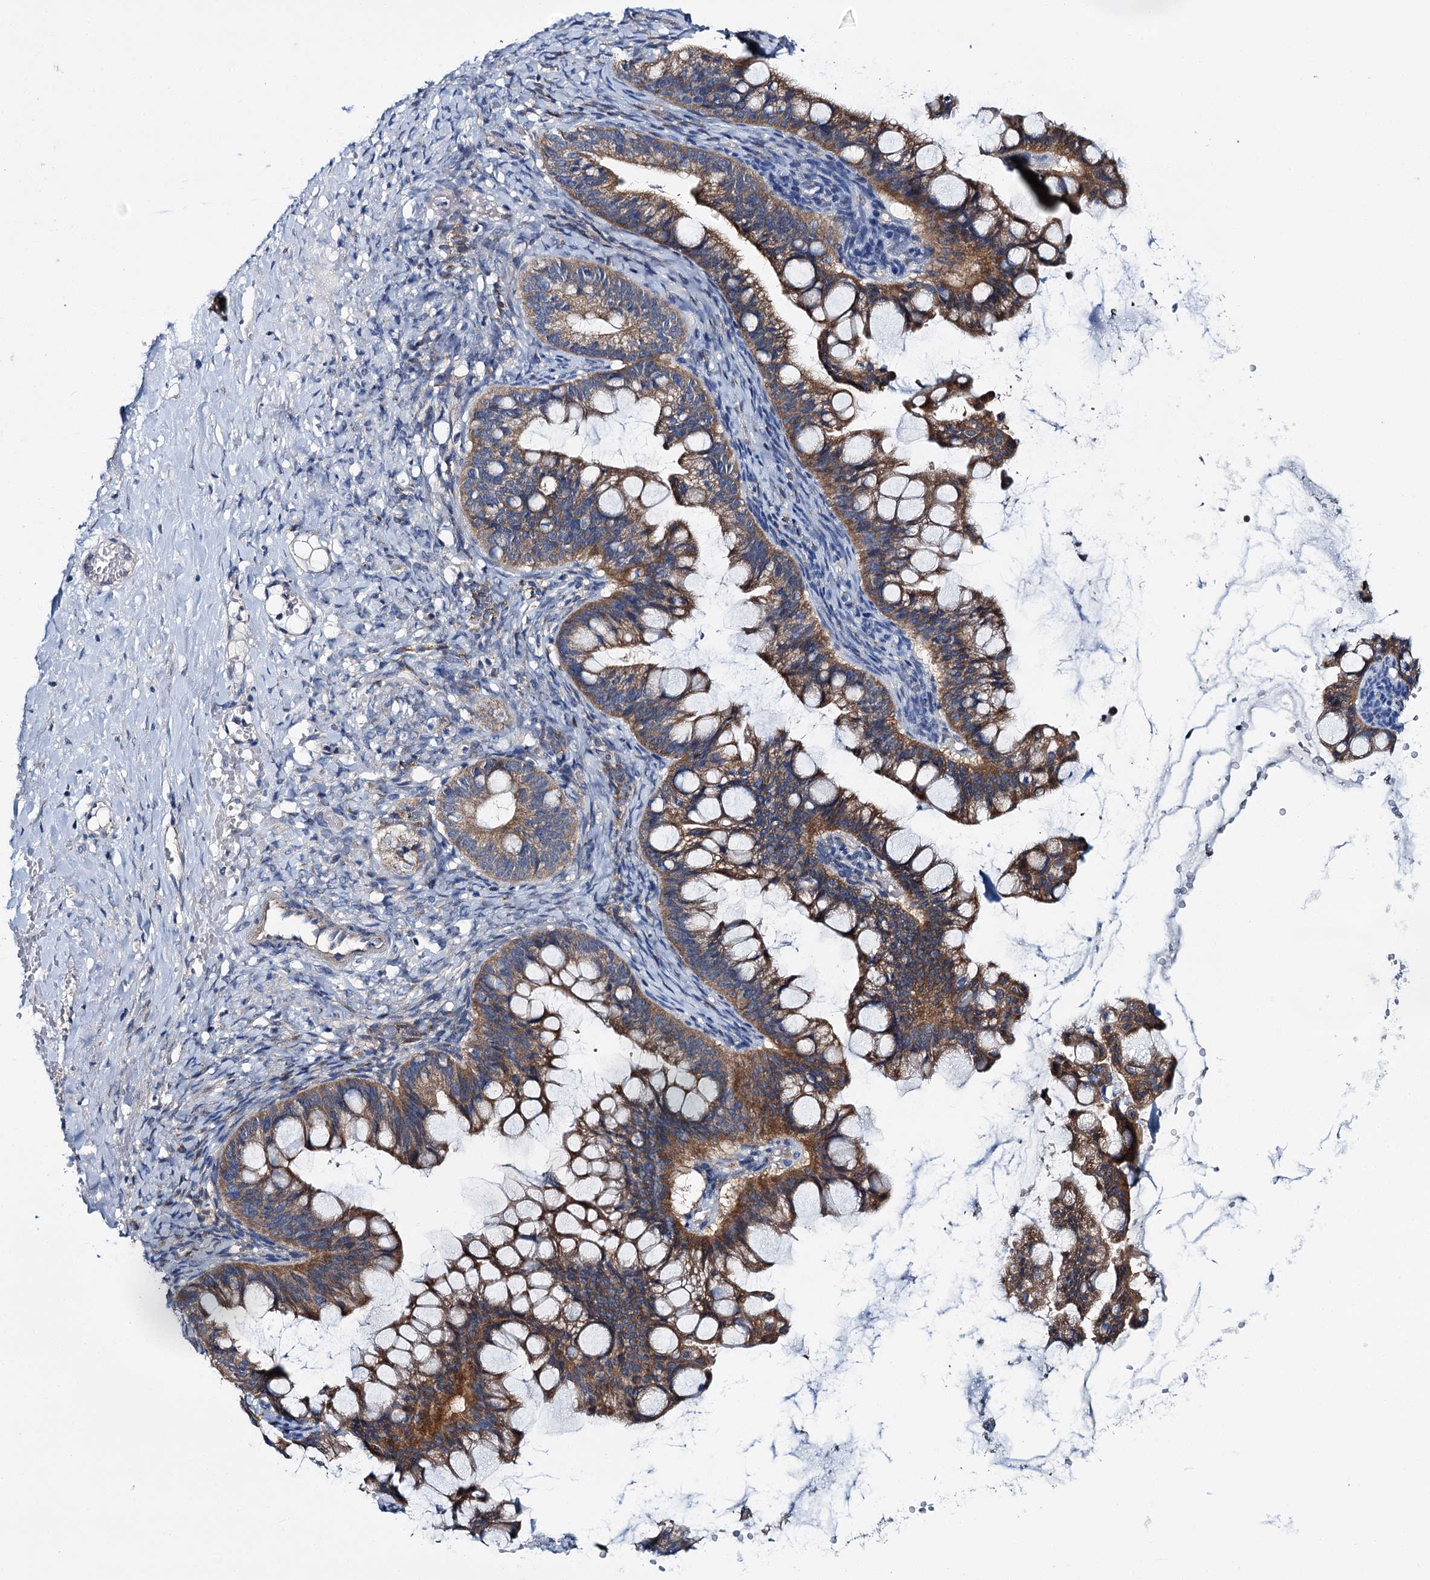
{"staining": {"intensity": "strong", "quantity": ">75%", "location": "cytoplasmic/membranous"}, "tissue": "ovarian cancer", "cell_type": "Tumor cells", "image_type": "cancer", "snomed": [{"axis": "morphology", "description": "Cystadenocarcinoma, mucinous, NOS"}, {"axis": "topography", "description": "Ovary"}], "caption": "Approximately >75% of tumor cells in human mucinous cystadenocarcinoma (ovarian) reveal strong cytoplasmic/membranous protein staining as visualized by brown immunohistochemical staining.", "gene": "CEP295", "patient": {"sex": "female", "age": 73}}